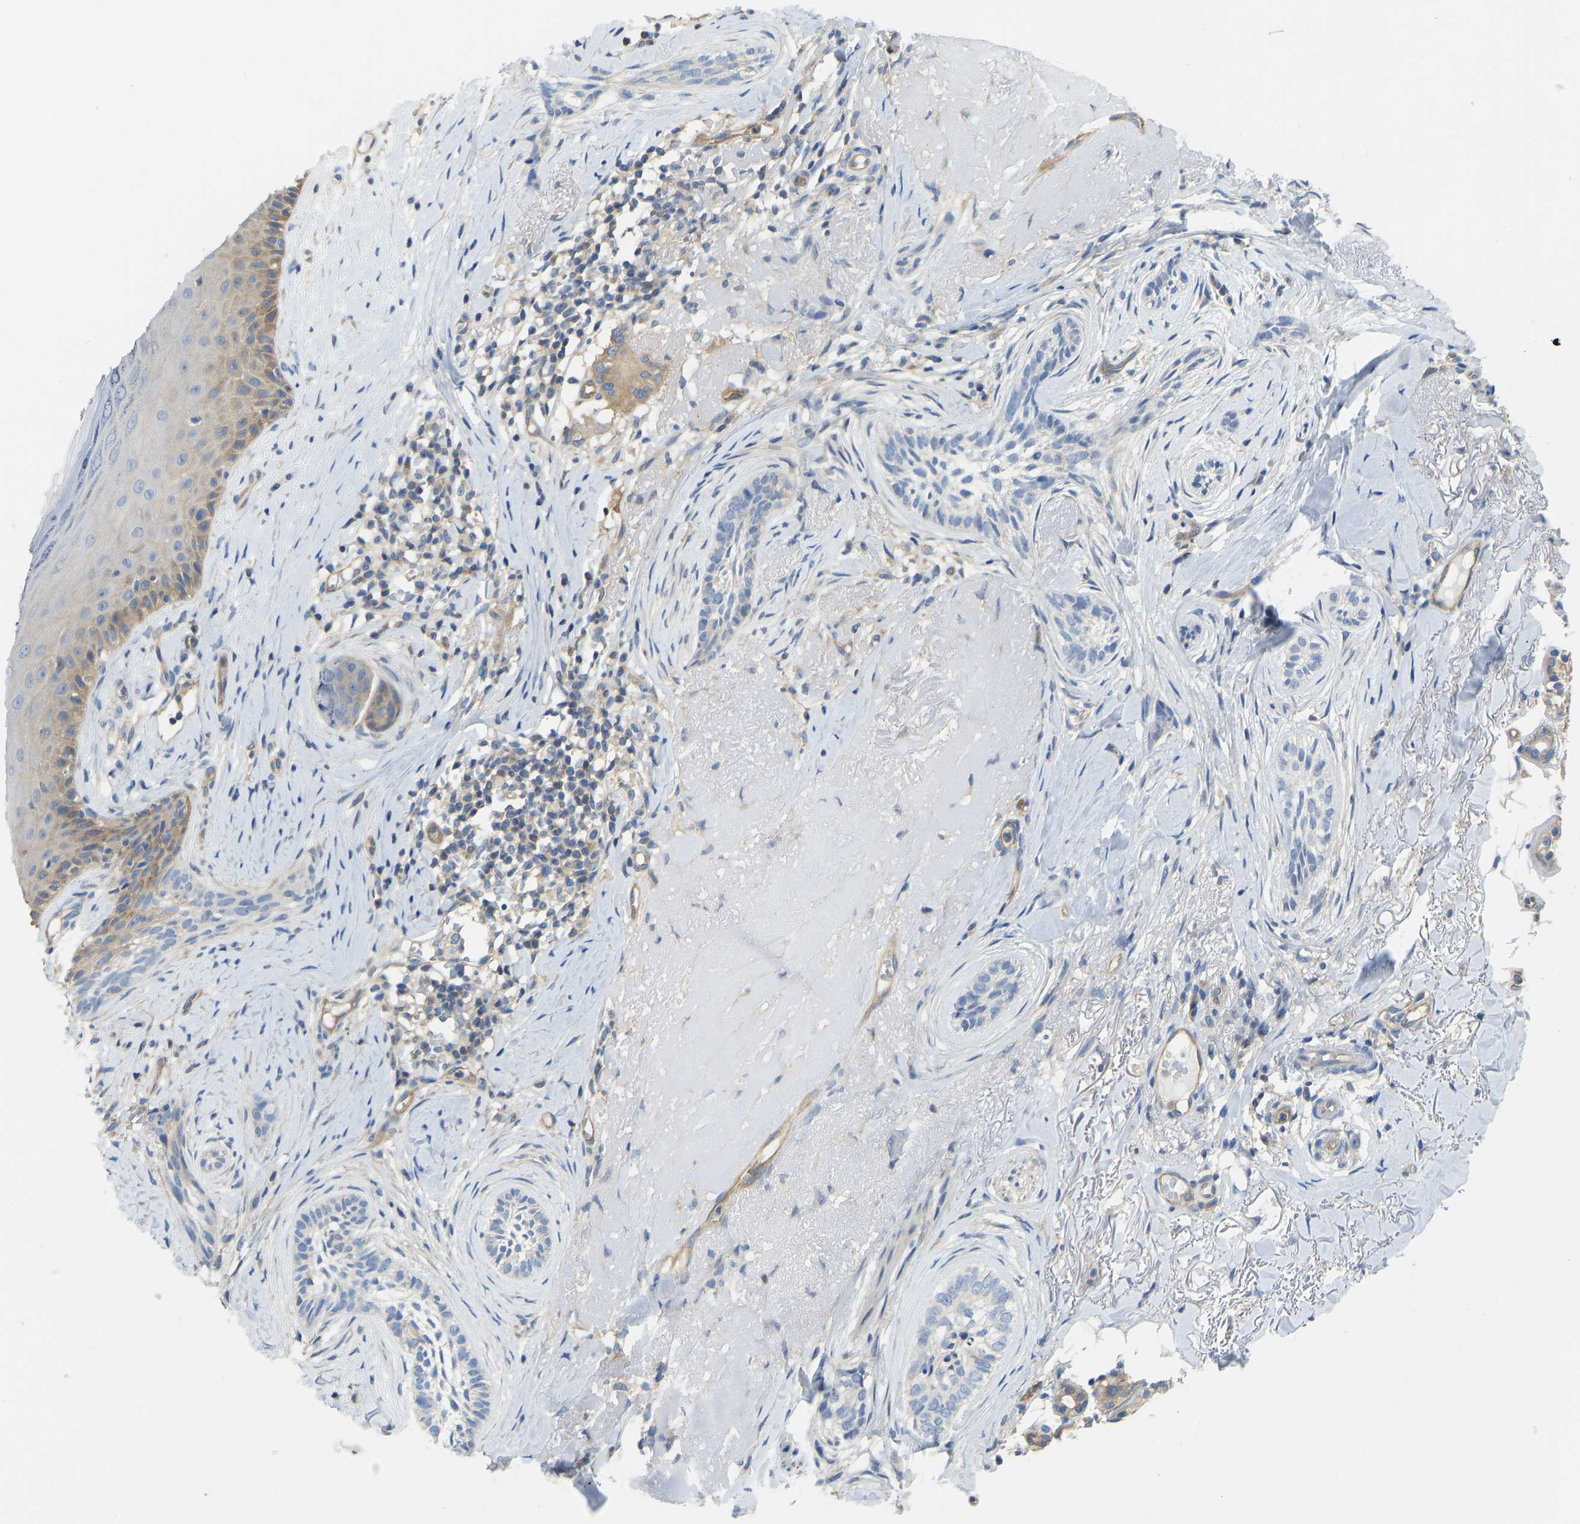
{"staining": {"intensity": "negative", "quantity": "none", "location": "none"}, "tissue": "skin cancer", "cell_type": "Tumor cells", "image_type": "cancer", "snomed": [{"axis": "morphology", "description": "Basal cell carcinoma"}, {"axis": "topography", "description": "Skin"}], "caption": "Human skin basal cell carcinoma stained for a protein using immunohistochemistry (IHC) shows no expression in tumor cells.", "gene": "PPP3CA", "patient": {"sex": "female", "age": 88}}